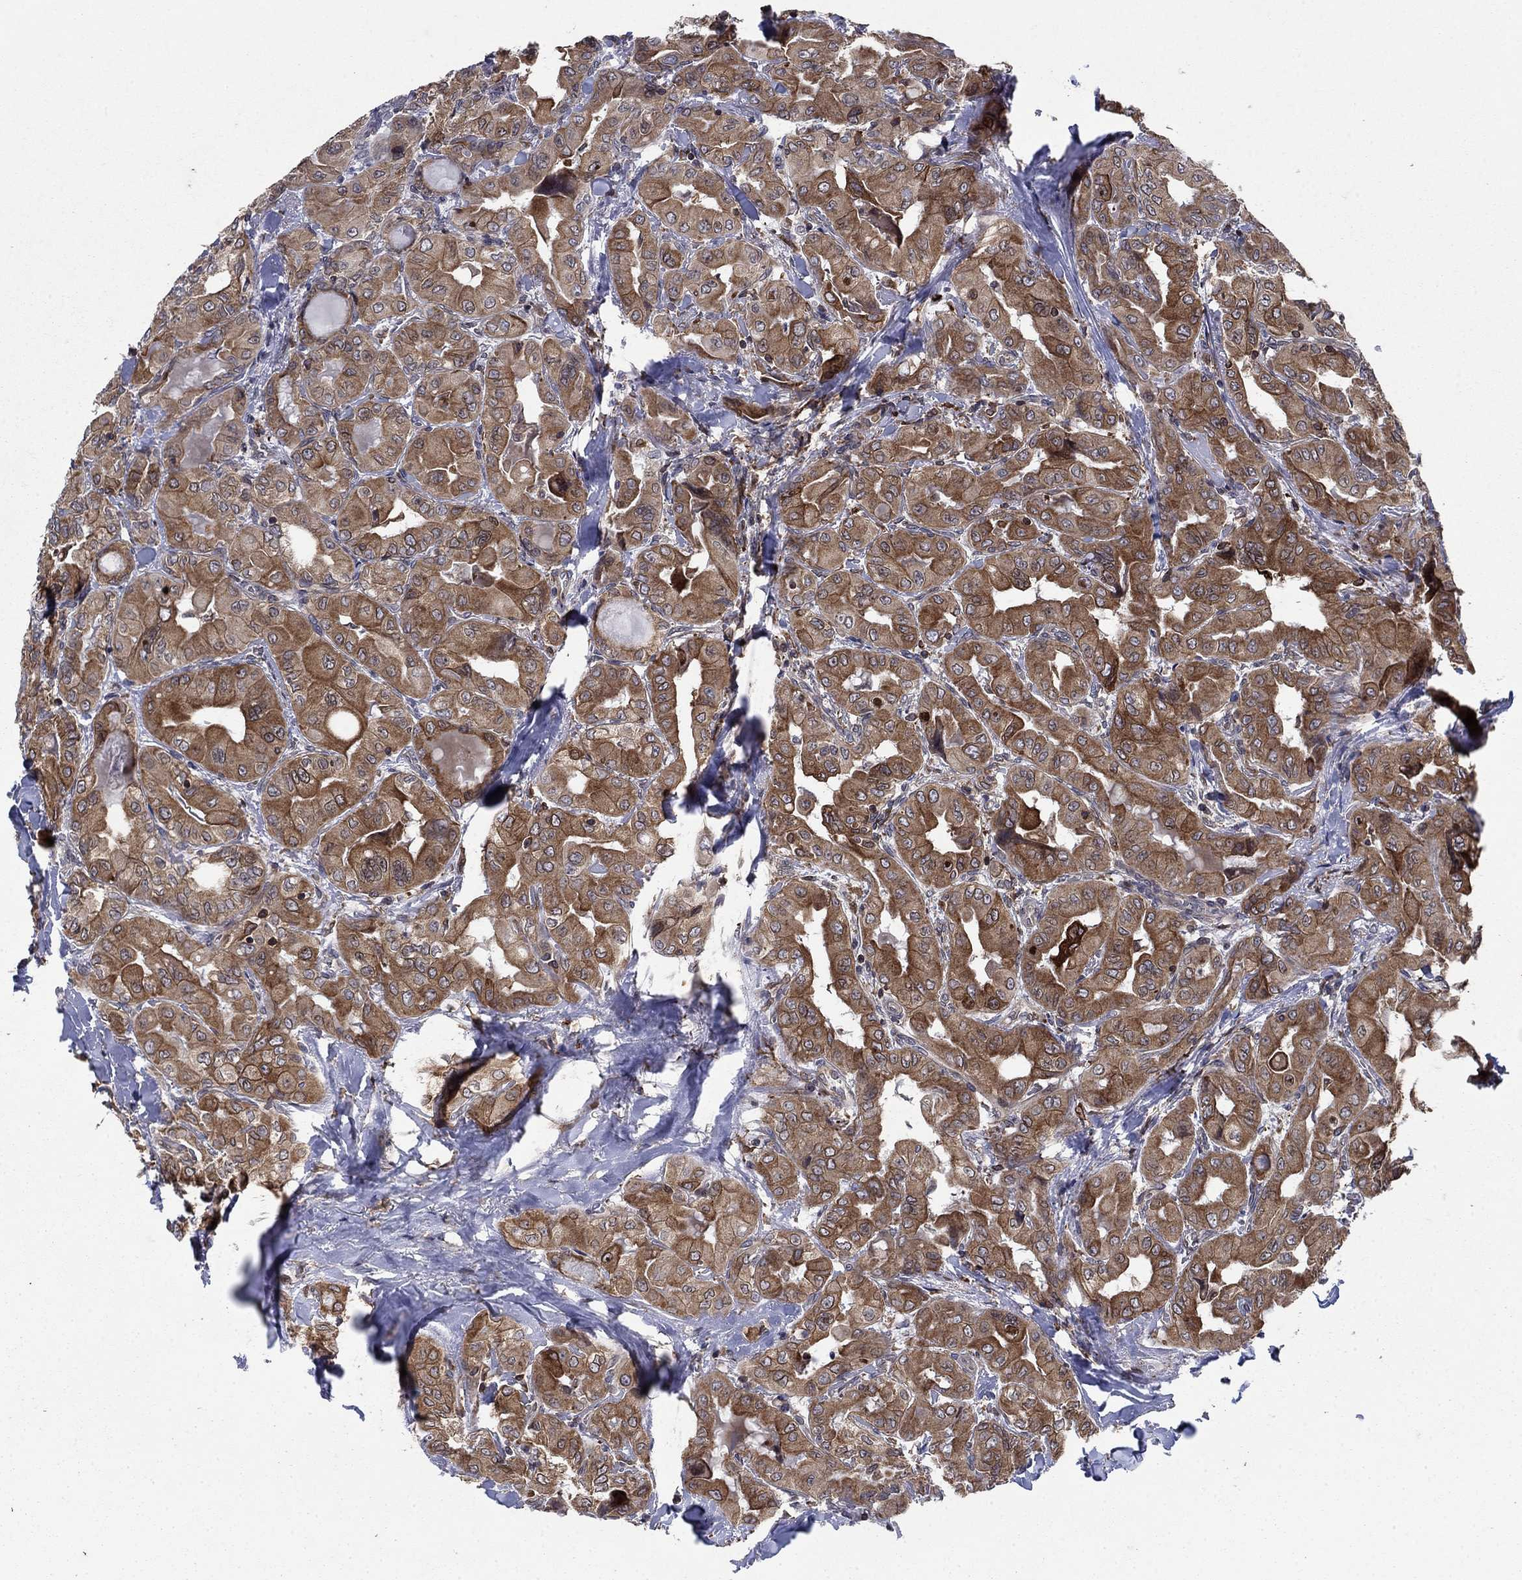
{"staining": {"intensity": "moderate", "quantity": ">75%", "location": "cytoplasmic/membranous"}, "tissue": "thyroid cancer", "cell_type": "Tumor cells", "image_type": "cancer", "snomed": [{"axis": "morphology", "description": "Normal tissue, NOS"}, {"axis": "morphology", "description": "Papillary adenocarcinoma, NOS"}, {"axis": "topography", "description": "Thyroid gland"}], "caption": "Thyroid cancer (papillary adenocarcinoma) stained for a protein demonstrates moderate cytoplasmic/membranous positivity in tumor cells.", "gene": "DHRS7", "patient": {"sex": "female", "age": 66}}